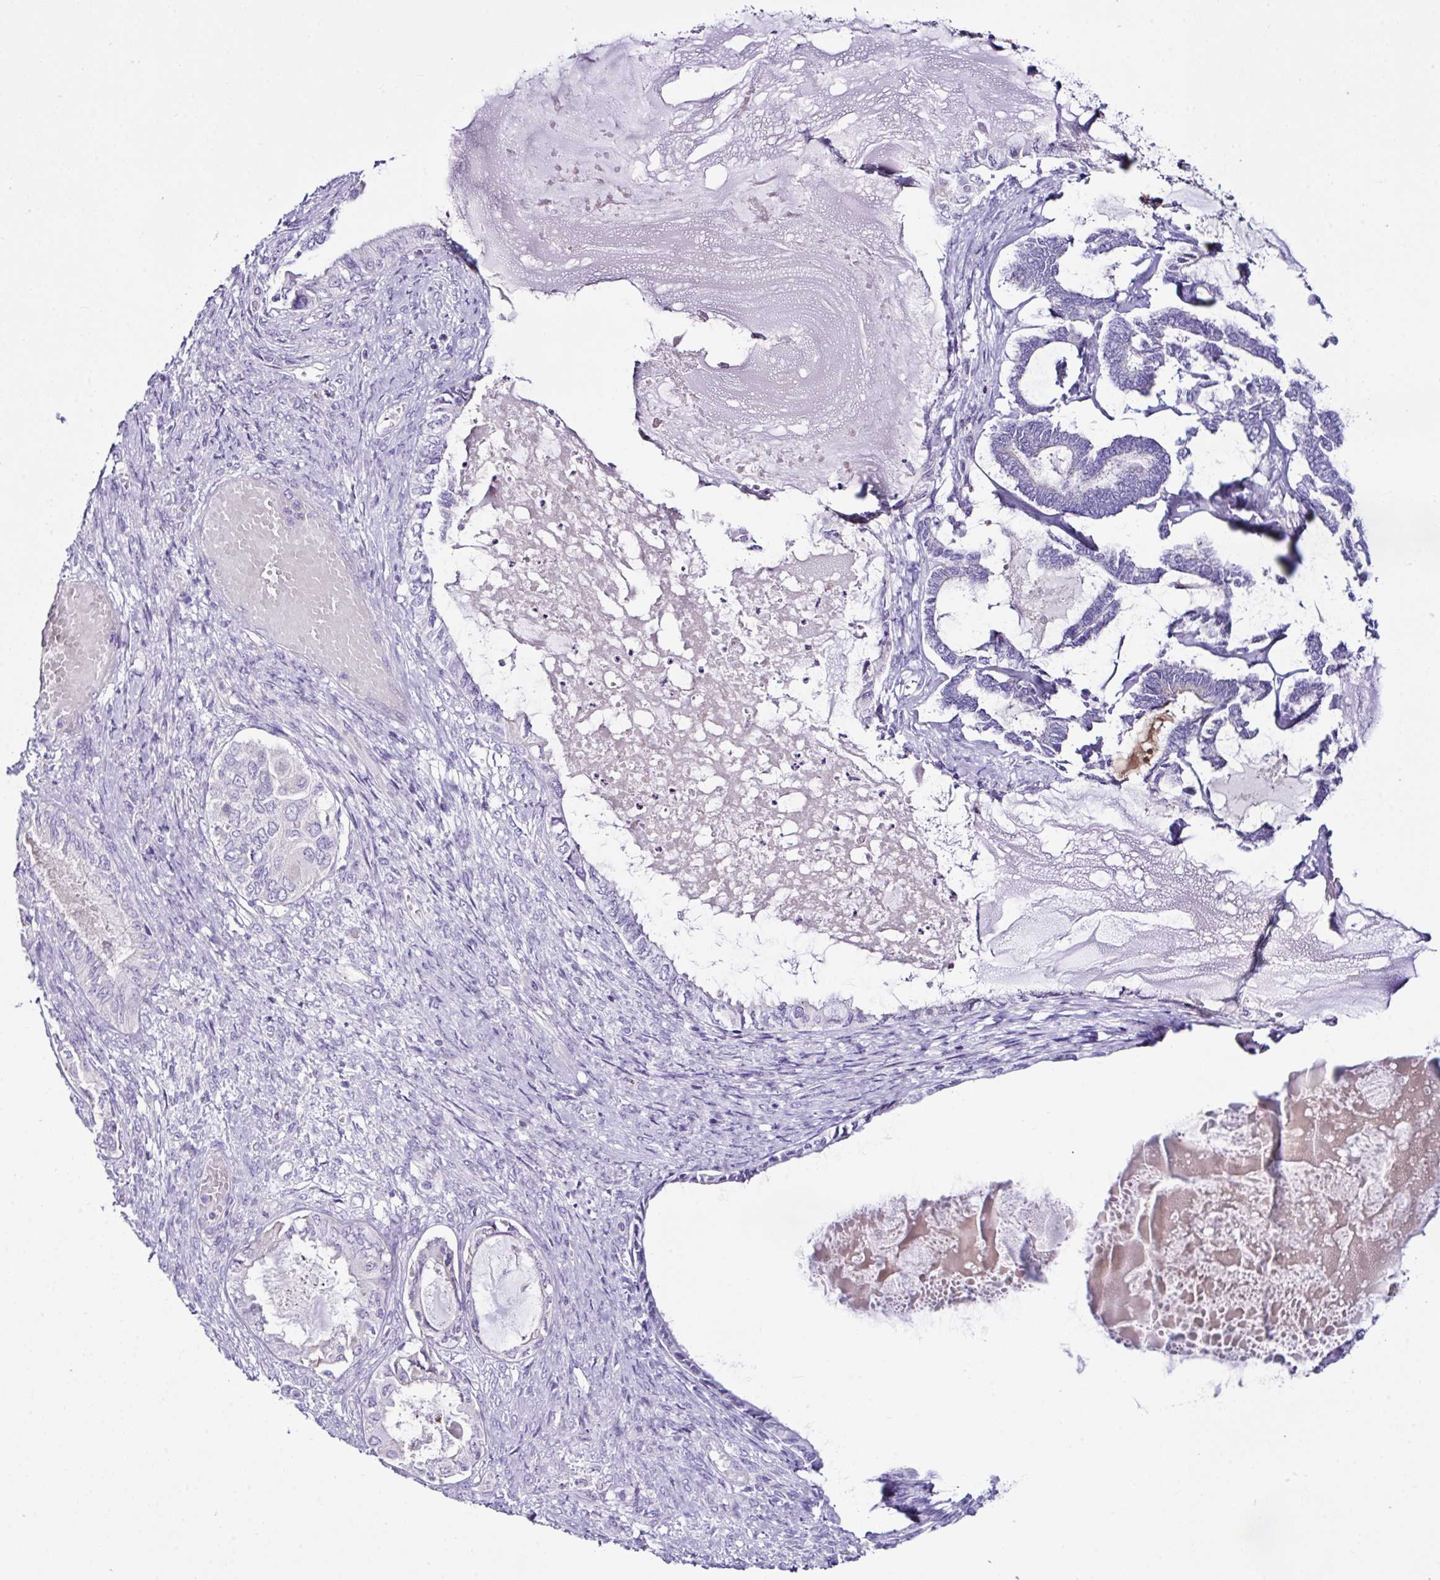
{"staining": {"intensity": "negative", "quantity": "none", "location": "none"}, "tissue": "ovarian cancer", "cell_type": "Tumor cells", "image_type": "cancer", "snomed": [{"axis": "morphology", "description": "Carcinoma, endometroid"}, {"axis": "topography", "description": "Ovary"}], "caption": "A high-resolution histopathology image shows immunohistochemistry staining of endometroid carcinoma (ovarian), which displays no significant staining in tumor cells.", "gene": "D2HGDH", "patient": {"sex": "female", "age": 70}}